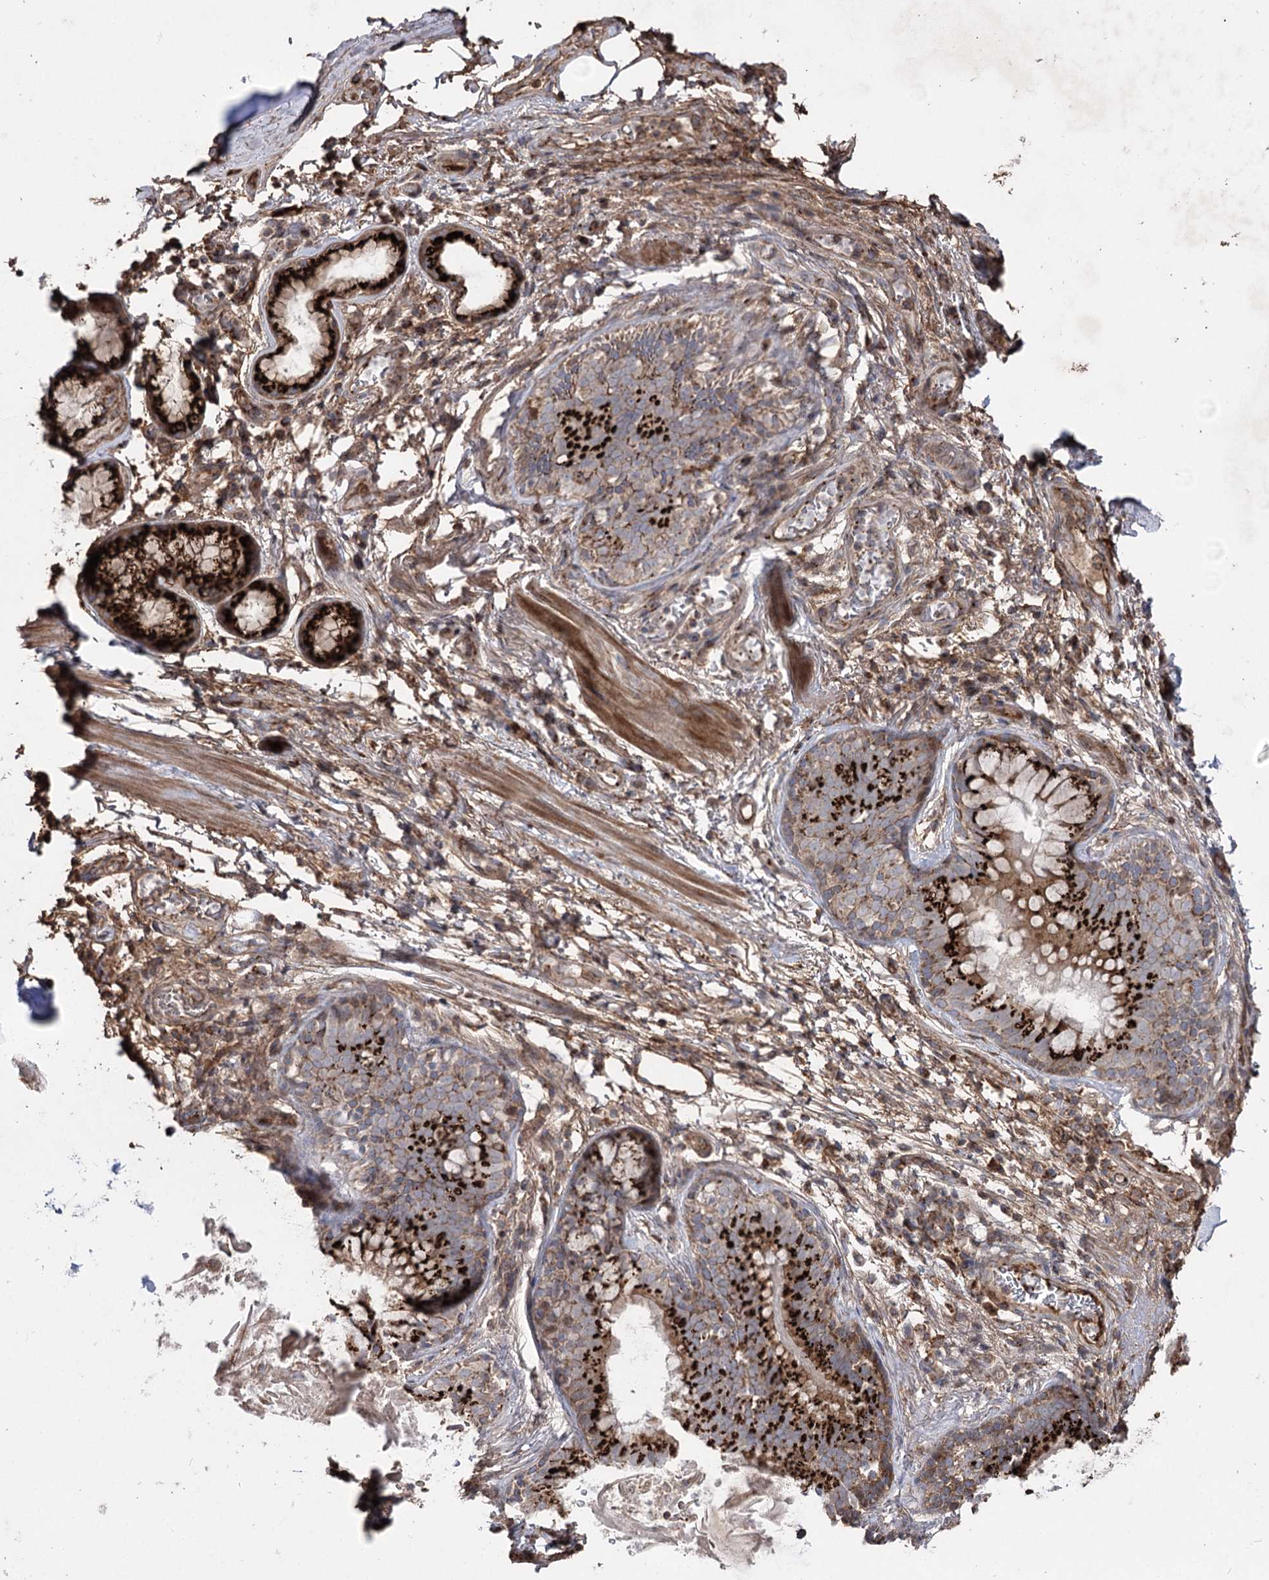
{"staining": {"intensity": "strong", "quantity": ">75%", "location": "cytoplasmic/membranous"}, "tissue": "adipose tissue", "cell_type": "Adipocytes", "image_type": "normal", "snomed": [{"axis": "morphology", "description": "Normal tissue, NOS"}, {"axis": "topography", "description": "Lymph node"}, {"axis": "topography", "description": "Cartilage tissue"}, {"axis": "topography", "description": "Bronchus"}], "caption": "Brown immunohistochemical staining in unremarkable human adipose tissue reveals strong cytoplasmic/membranous positivity in approximately >75% of adipocytes. (Brightfield microscopy of DAB IHC at high magnification).", "gene": "ARHGAP20", "patient": {"sex": "male", "age": 63}}